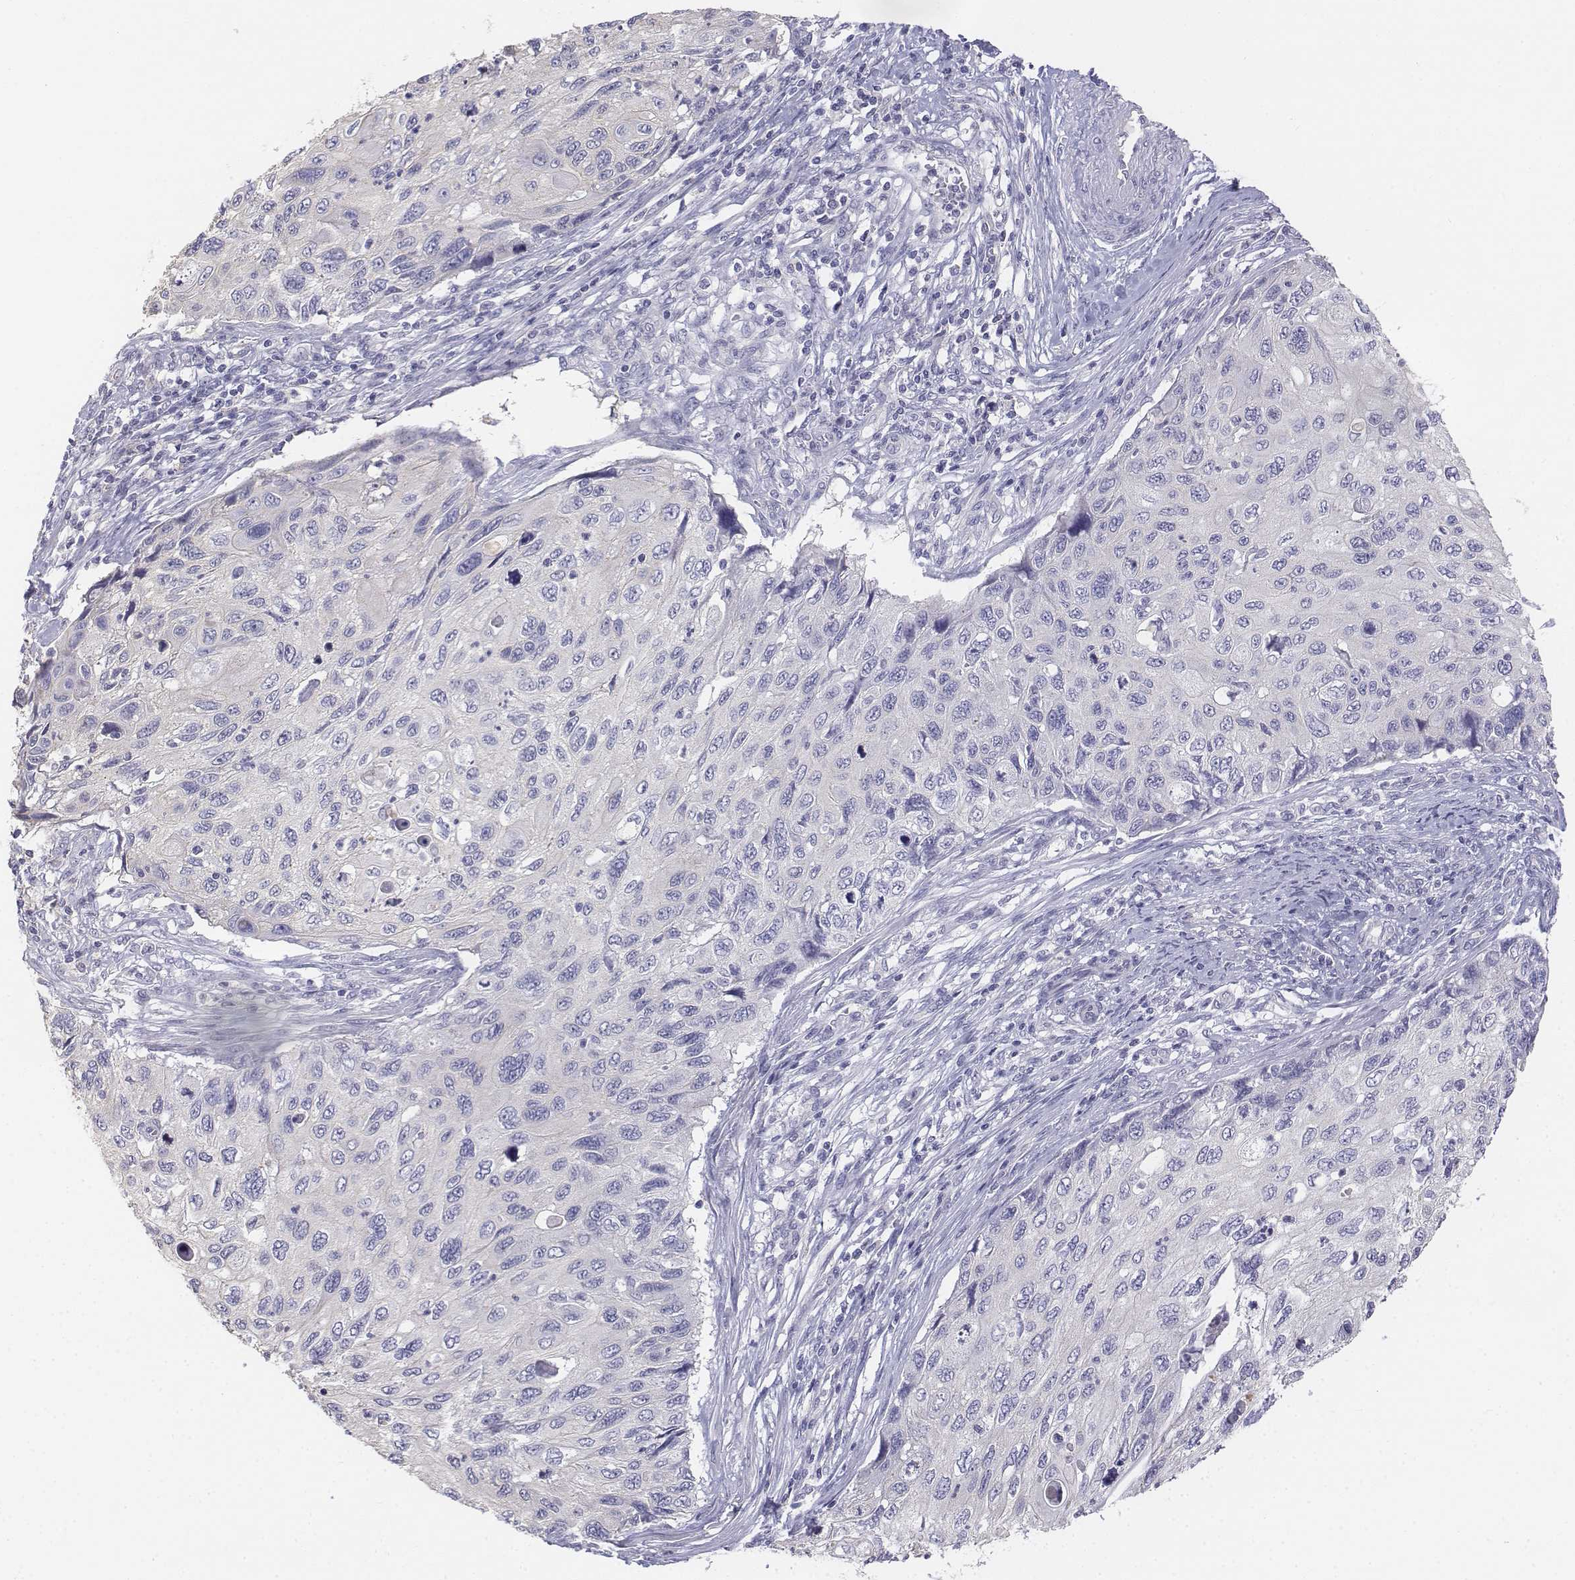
{"staining": {"intensity": "negative", "quantity": "none", "location": "none"}, "tissue": "cervical cancer", "cell_type": "Tumor cells", "image_type": "cancer", "snomed": [{"axis": "morphology", "description": "Squamous cell carcinoma, NOS"}, {"axis": "topography", "description": "Cervix"}], "caption": "Immunohistochemistry histopathology image of neoplastic tissue: human cervical cancer (squamous cell carcinoma) stained with DAB (3,3'-diaminobenzidine) exhibits no significant protein positivity in tumor cells. (Brightfield microscopy of DAB (3,3'-diaminobenzidine) IHC at high magnification).", "gene": "LGSN", "patient": {"sex": "female", "age": 70}}